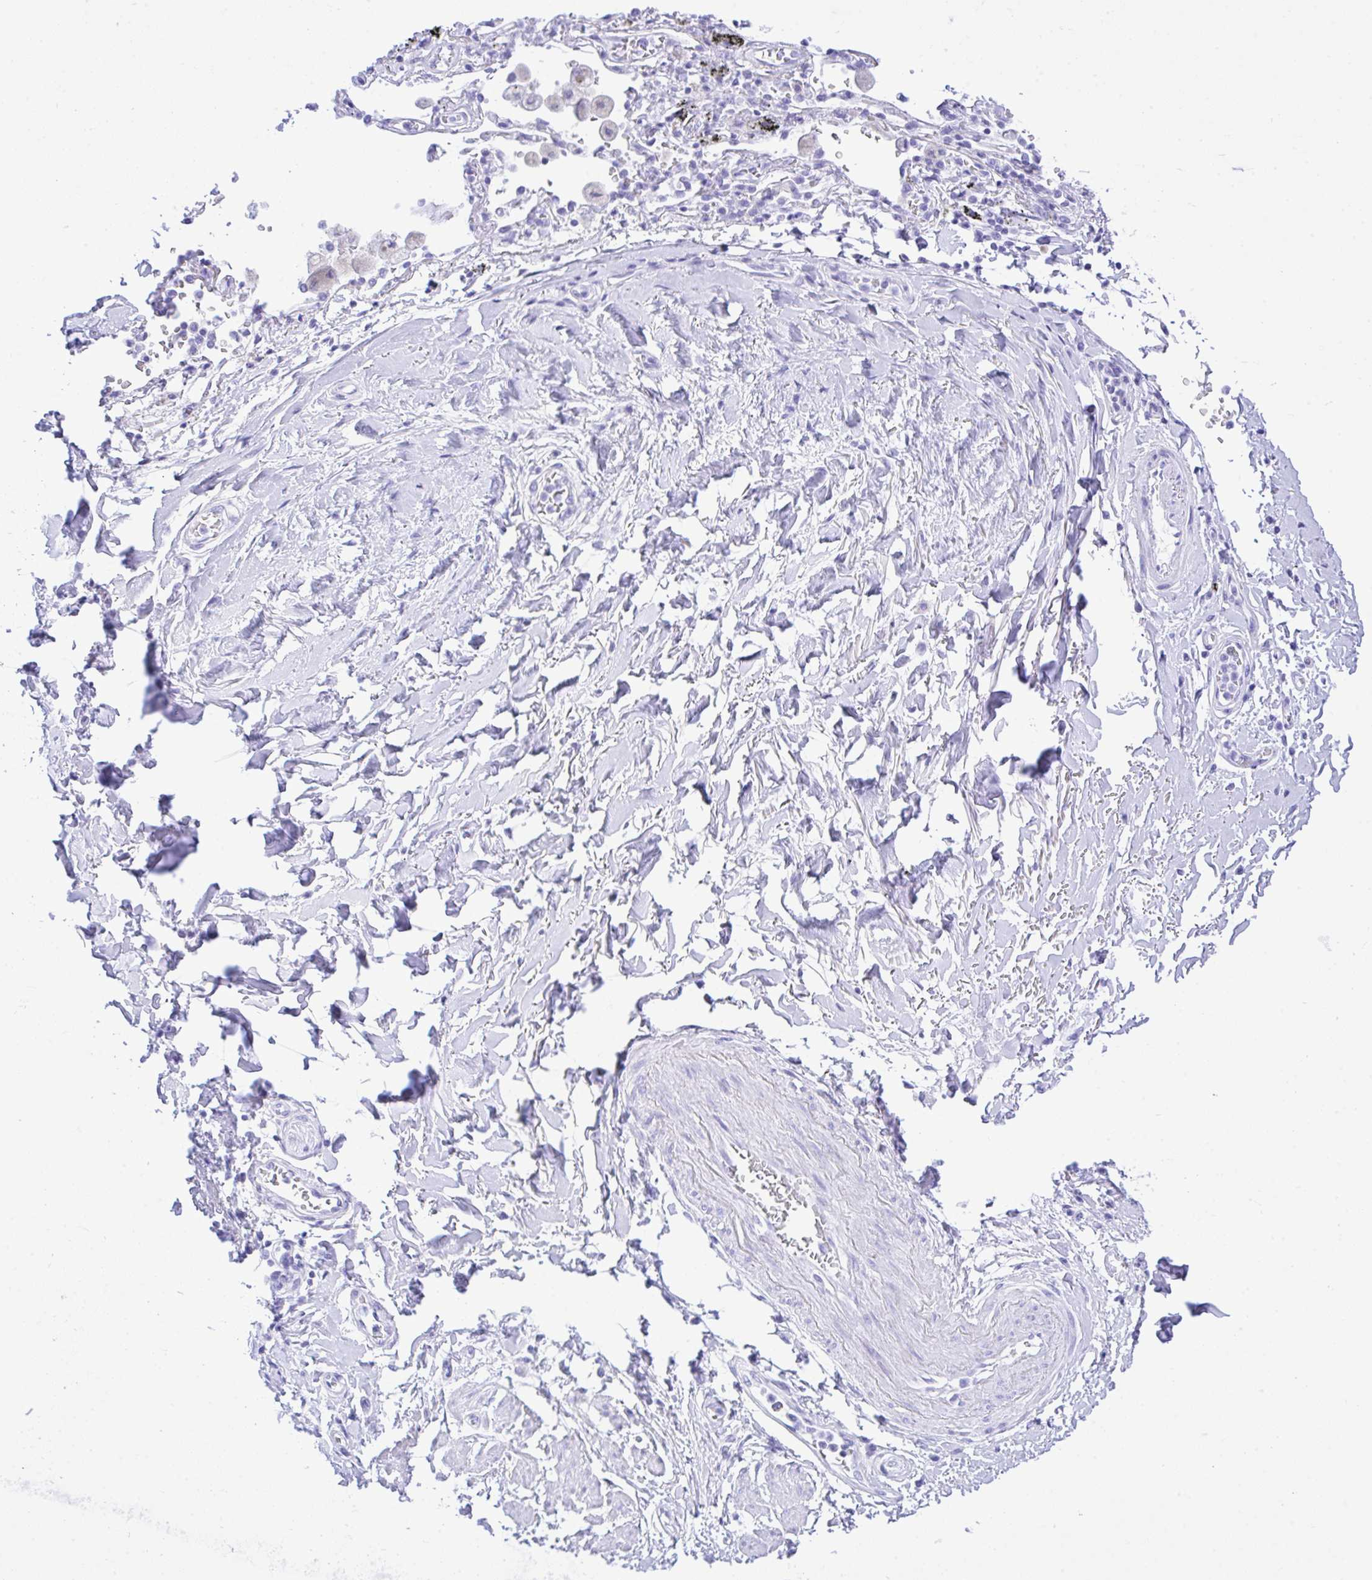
{"staining": {"intensity": "negative", "quantity": "none", "location": "none"}, "tissue": "adipose tissue", "cell_type": "Adipocytes", "image_type": "normal", "snomed": [{"axis": "morphology", "description": "Normal tissue, NOS"}, {"axis": "morphology", "description": "Degeneration, NOS"}, {"axis": "topography", "description": "Cartilage tissue"}, {"axis": "topography", "description": "Lung"}], "caption": "Immunohistochemistry image of normal adipose tissue: human adipose tissue stained with DAB shows no significant protein positivity in adipocytes.", "gene": "SELENOV", "patient": {"sex": "female", "age": 61}}